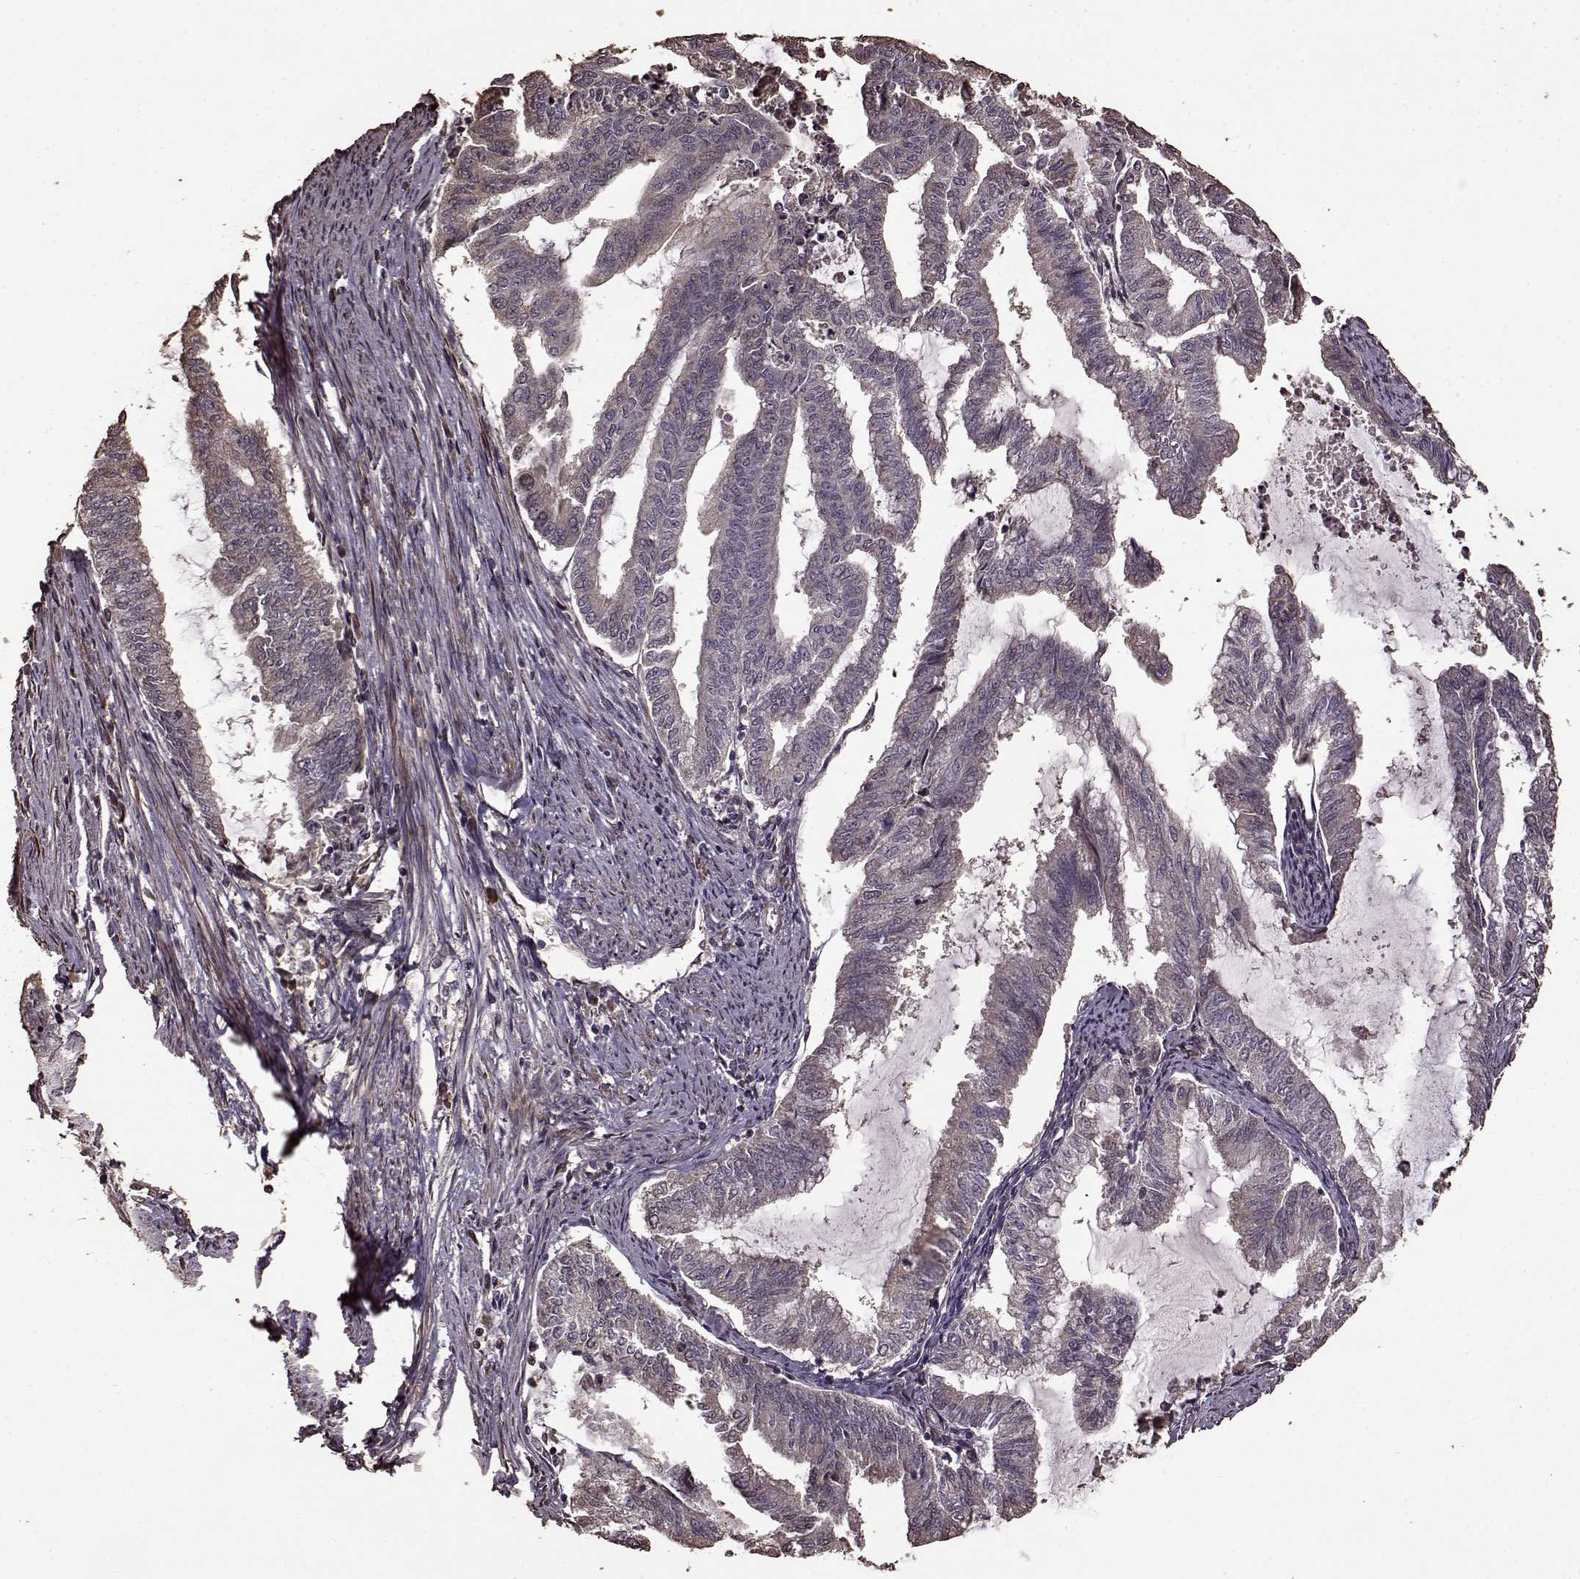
{"staining": {"intensity": "negative", "quantity": "none", "location": "none"}, "tissue": "endometrial cancer", "cell_type": "Tumor cells", "image_type": "cancer", "snomed": [{"axis": "morphology", "description": "Adenocarcinoma, NOS"}, {"axis": "topography", "description": "Endometrium"}], "caption": "Endometrial adenocarcinoma was stained to show a protein in brown. There is no significant expression in tumor cells.", "gene": "FBXW11", "patient": {"sex": "female", "age": 79}}